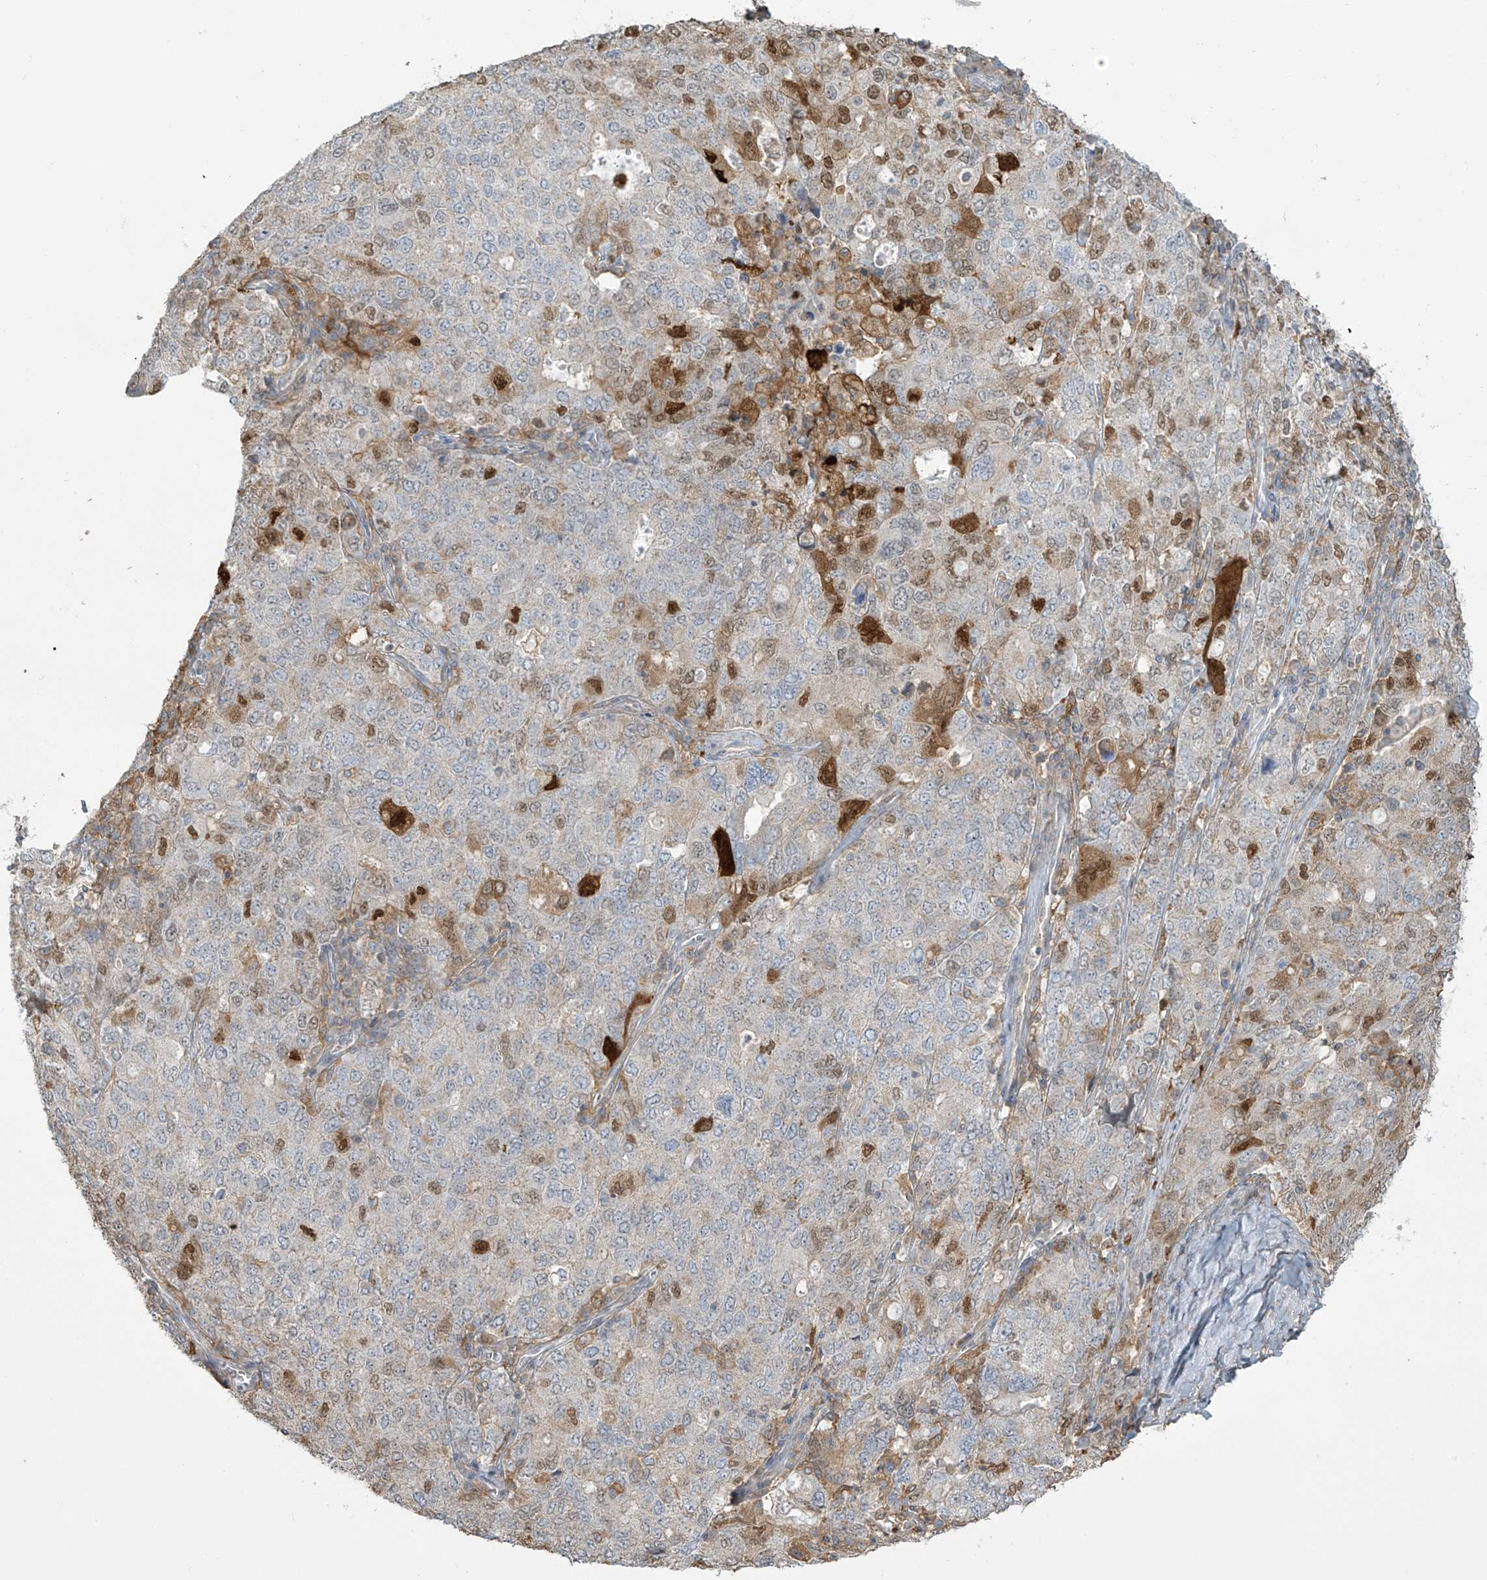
{"staining": {"intensity": "moderate", "quantity": "<25%", "location": "cytoplasmic/membranous,nuclear"}, "tissue": "ovarian cancer", "cell_type": "Tumor cells", "image_type": "cancer", "snomed": [{"axis": "morphology", "description": "Carcinoma, endometroid"}, {"axis": "topography", "description": "Ovary"}], "caption": "Human endometroid carcinoma (ovarian) stained with a brown dye exhibits moderate cytoplasmic/membranous and nuclear positive expression in about <25% of tumor cells.", "gene": "TAGAP", "patient": {"sex": "female", "age": 62}}